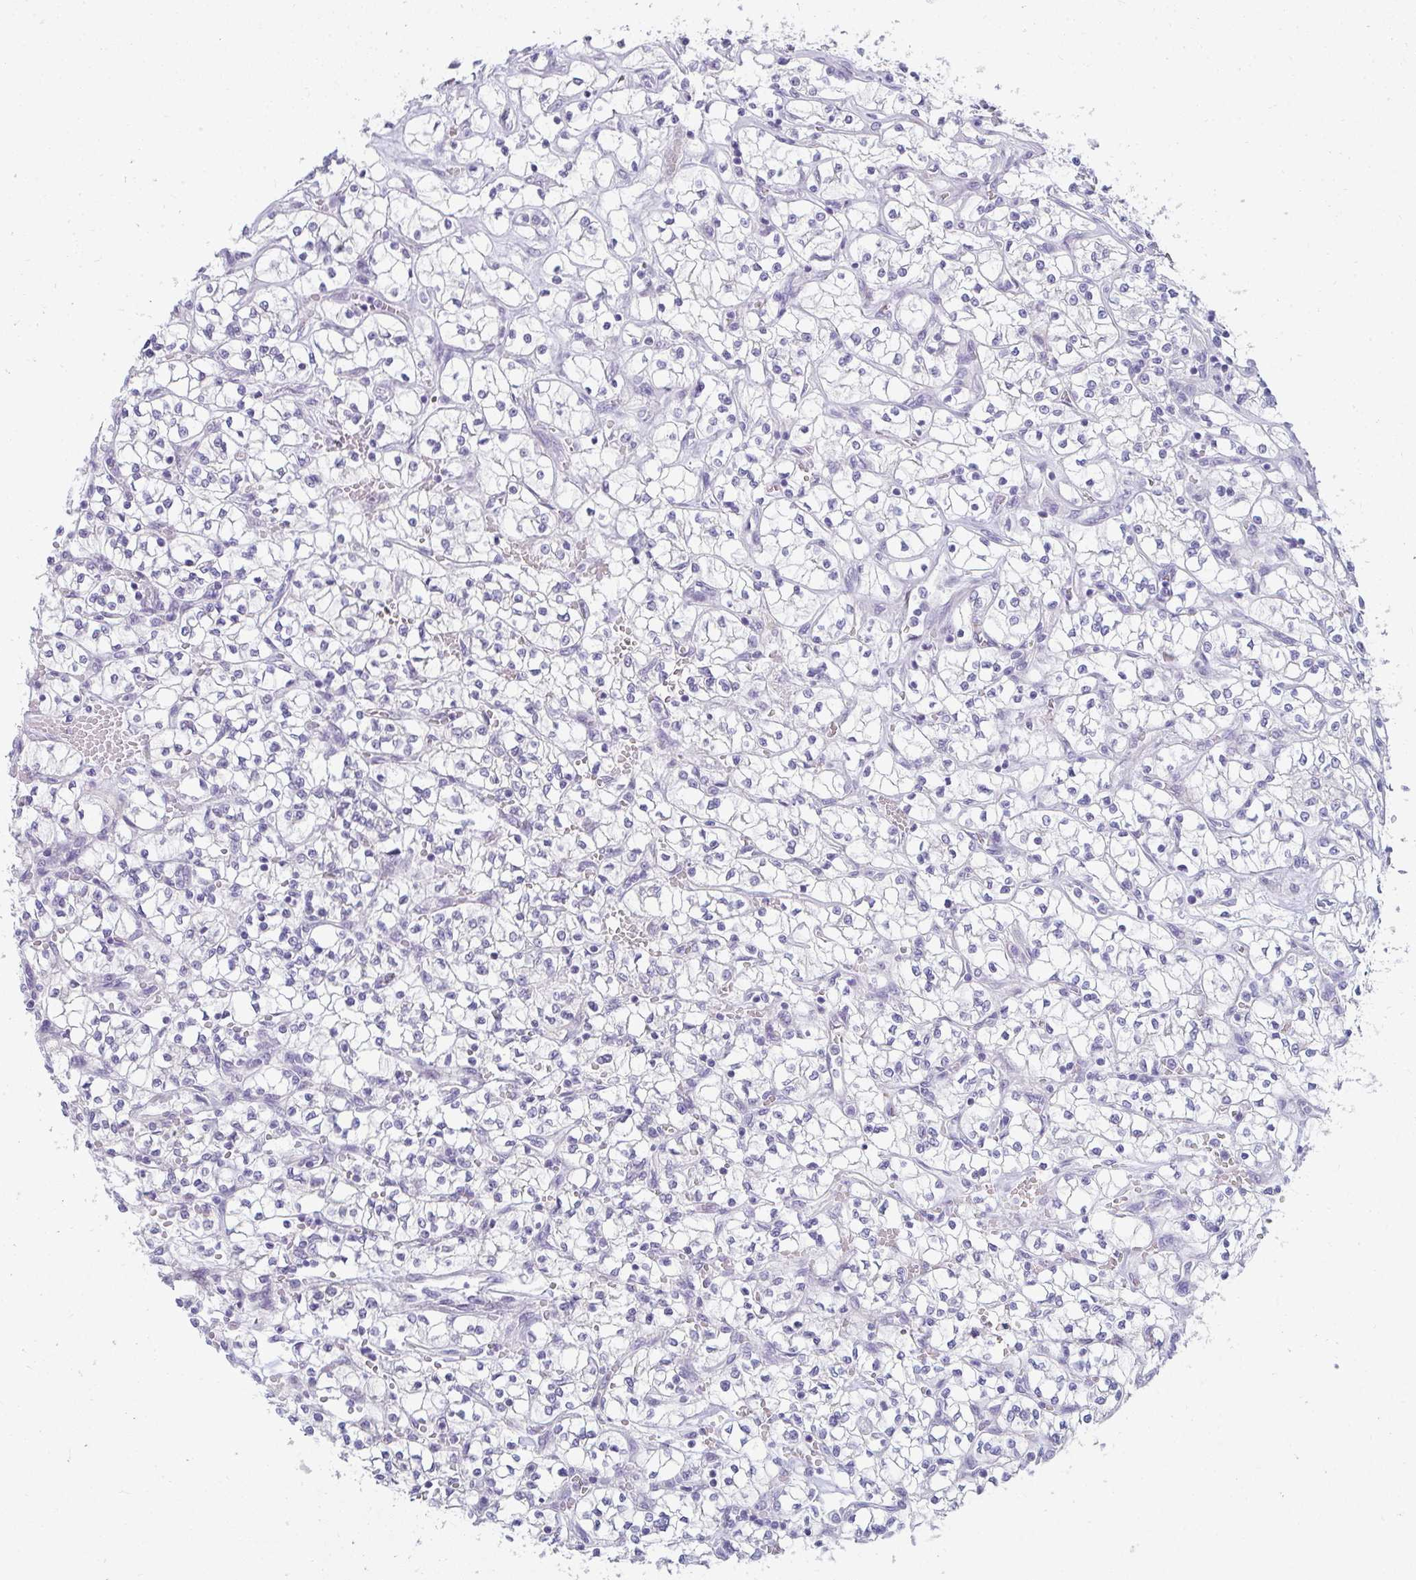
{"staining": {"intensity": "negative", "quantity": "none", "location": "none"}, "tissue": "renal cancer", "cell_type": "Tumor cells", "image_type": "cancer", "snomed": [{"axis": "morphology", "description": "Adenocarcinoma, NOS"}, {"axis": "topography", "description": "Kidney"}], "caption": "There is no significant expression in tumor cells of renal cancer (adenocarcinoma).", "gene": "PPP1R3G", "patient": {"sex": "female", "age": 64}}